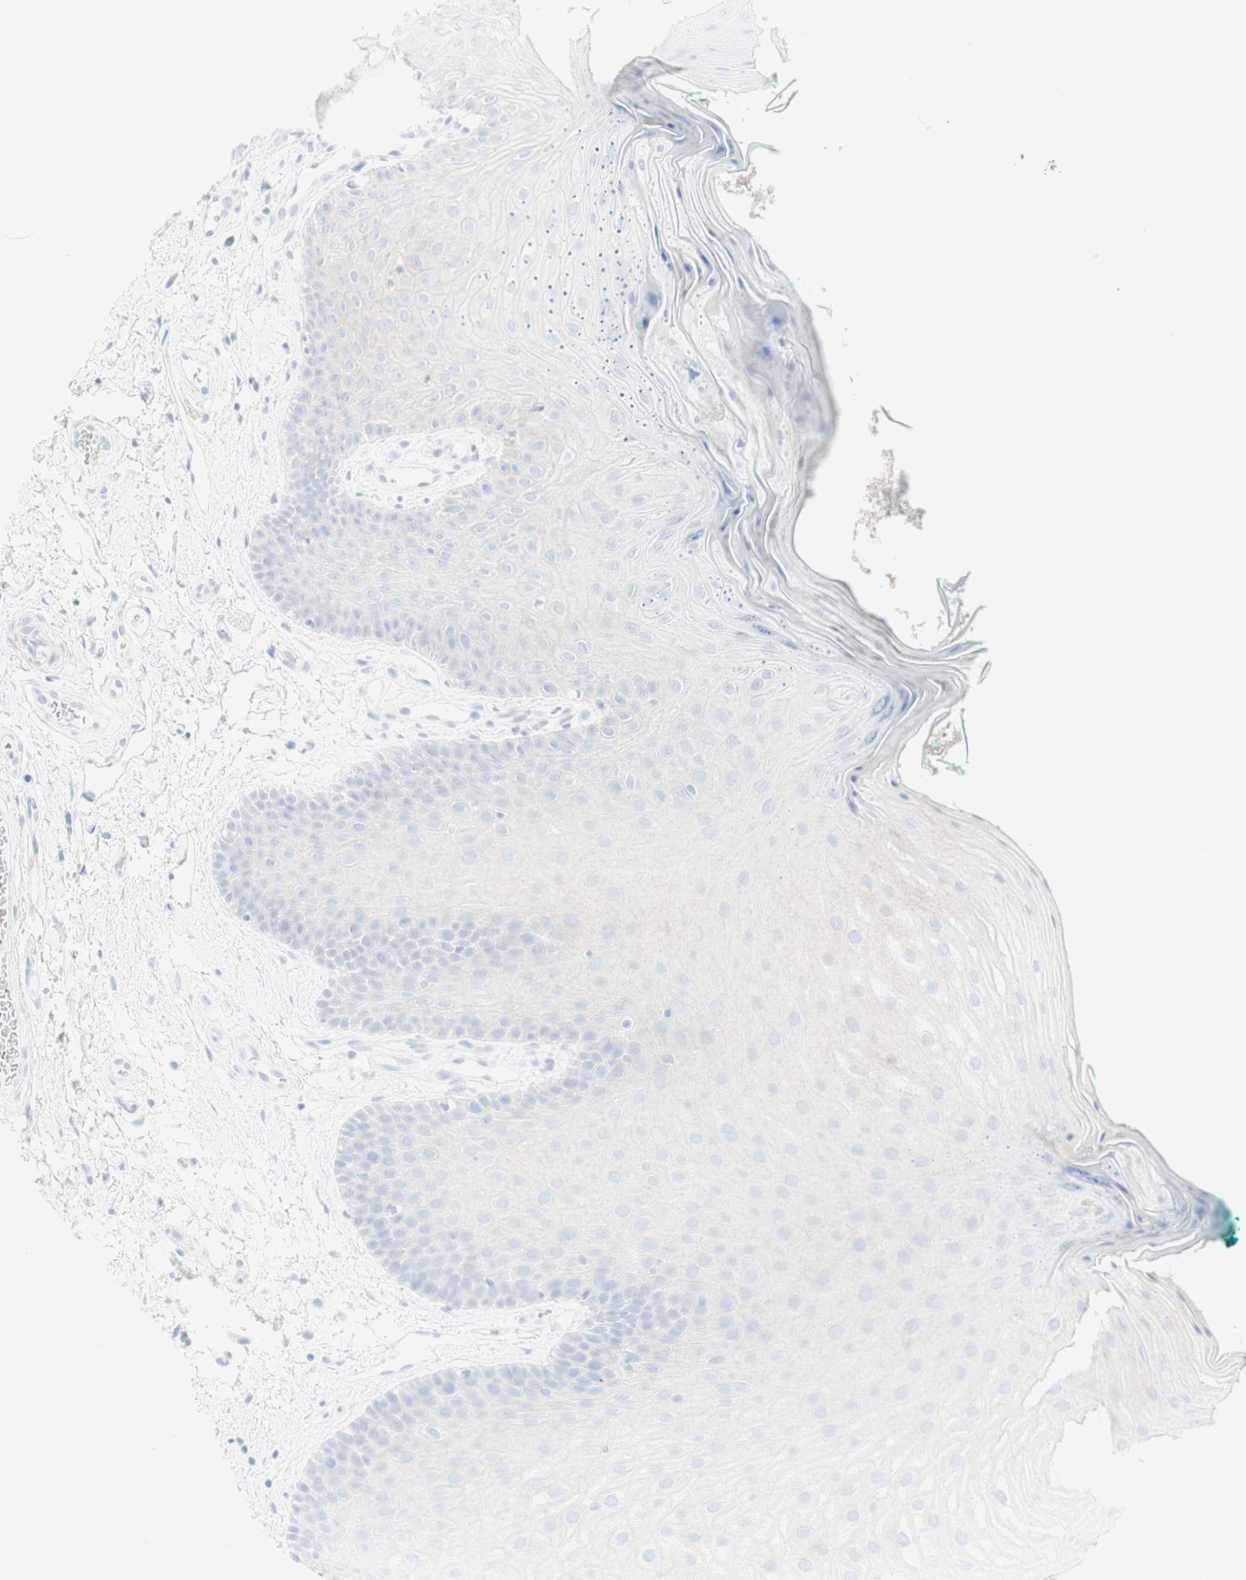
{"staining": {"intensity": "negative", "quantity": "none", "location": "none"}, "tissue": "oral mucosa", "cell_type": "Squamous epithelial cells", "image_type": "normal", "snomed": [{"axis": "morphology", "description": "Normal tissue, NOS"}, {"axis": "topography", "description": "Skeletal muscle"}, {"axis": "topography", "description": "Oral tissue"}], "caption": "An immunohistochemistry (IHC) histopathology image of normal oral mucosa is shown. There is no staining in squamous epithelial cells of oral mucosa.", "gene": "MDK", "patient": {"sex": "male", "age": 58}}